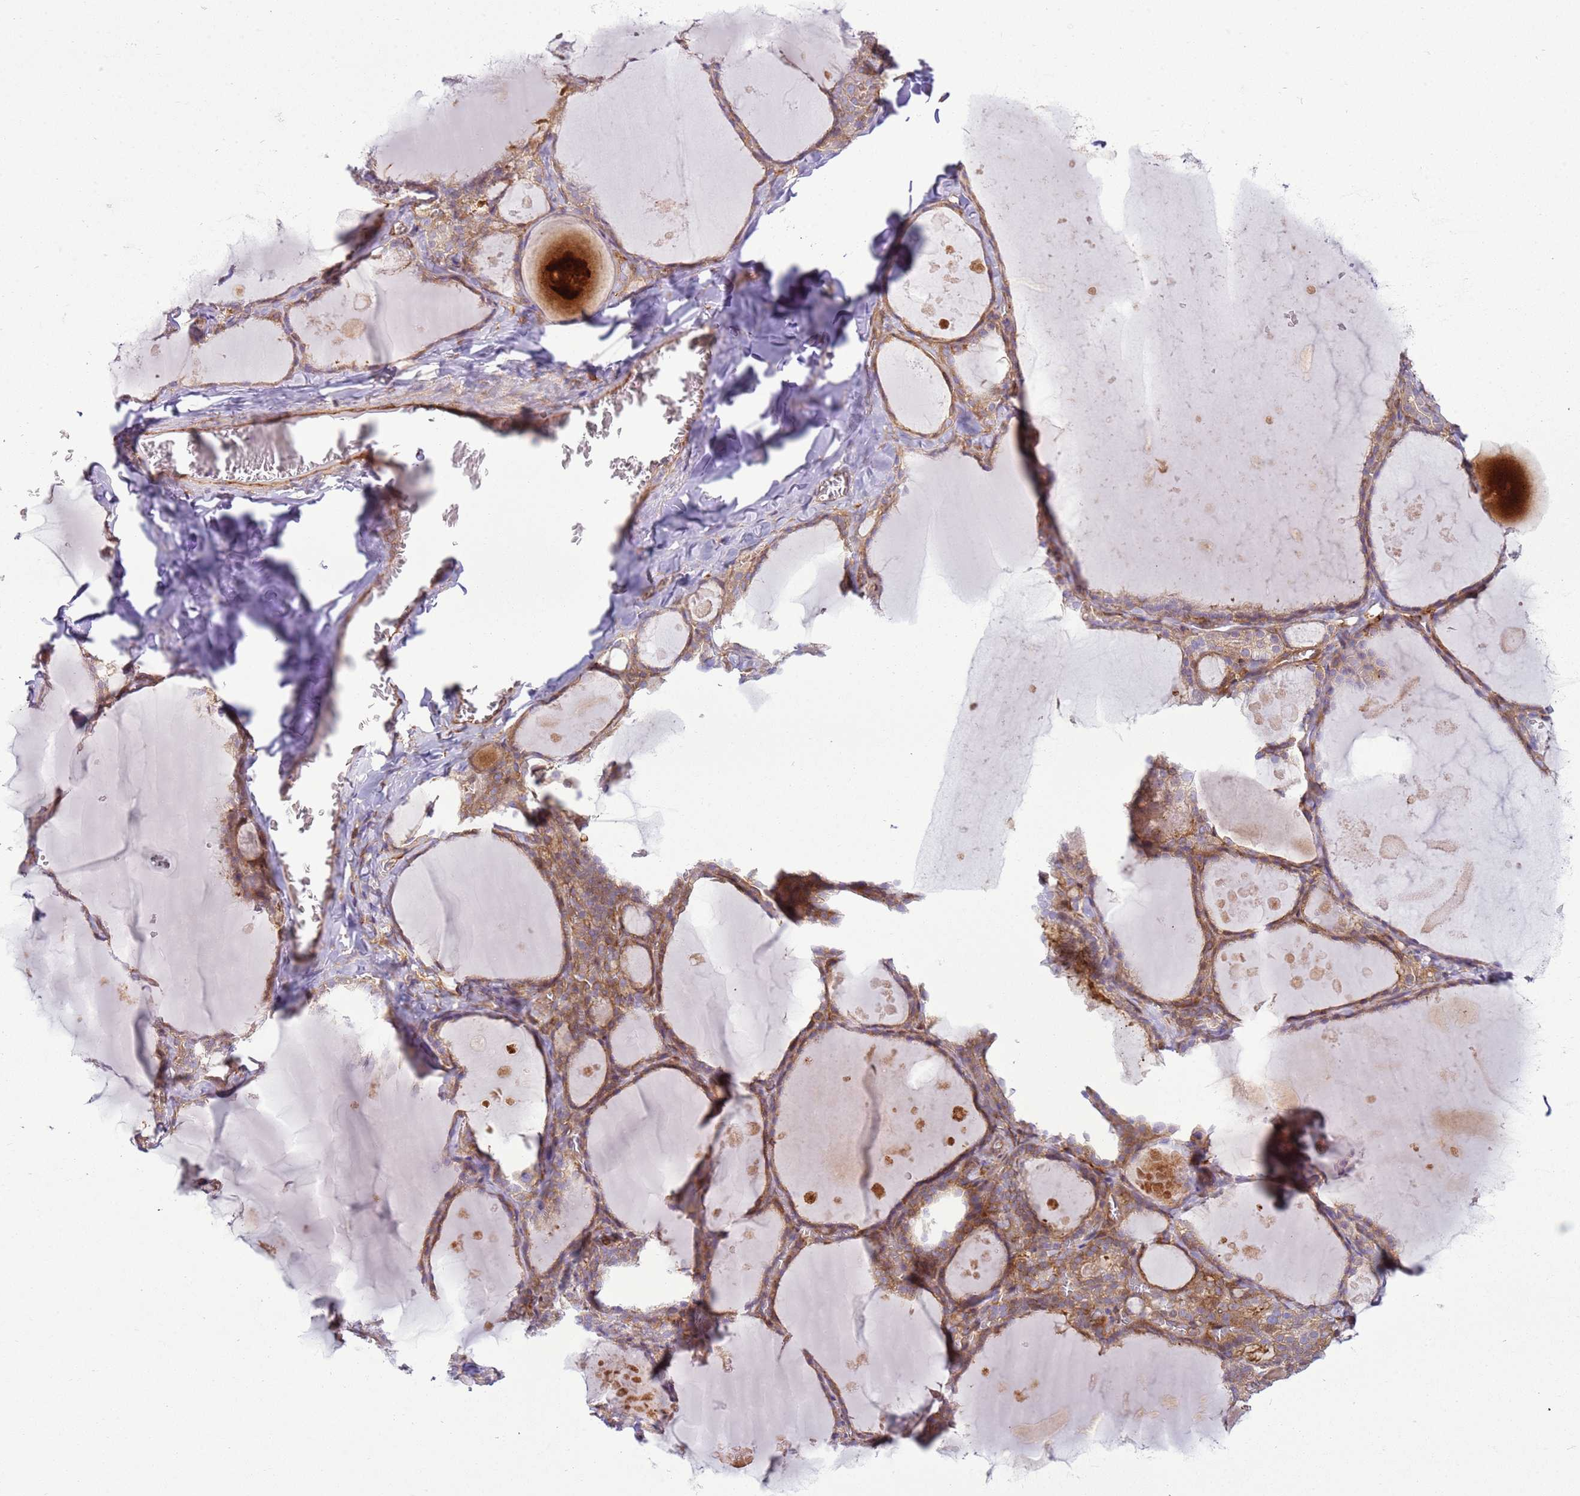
{"staining": {"intensity": "moderate", "quantity": ">75%", "location": "cytoplasmic/membranous"}, "tissue": "thyroid gland", "cell_type": "Glandular cells", "image_type": "normal", "snomed": [{"axis": "morphology", "description": "Normal tissue, NOS"}, {"axis": "topography", "description": "Thyroid gland"}], "caption": "An image of thyroid gland stained for a protein reveals moderate cytoplasmic/membranous brown staining in glandular cells.", "gene": "SNX21", "patient": {"sex": "male", "age": 56}}